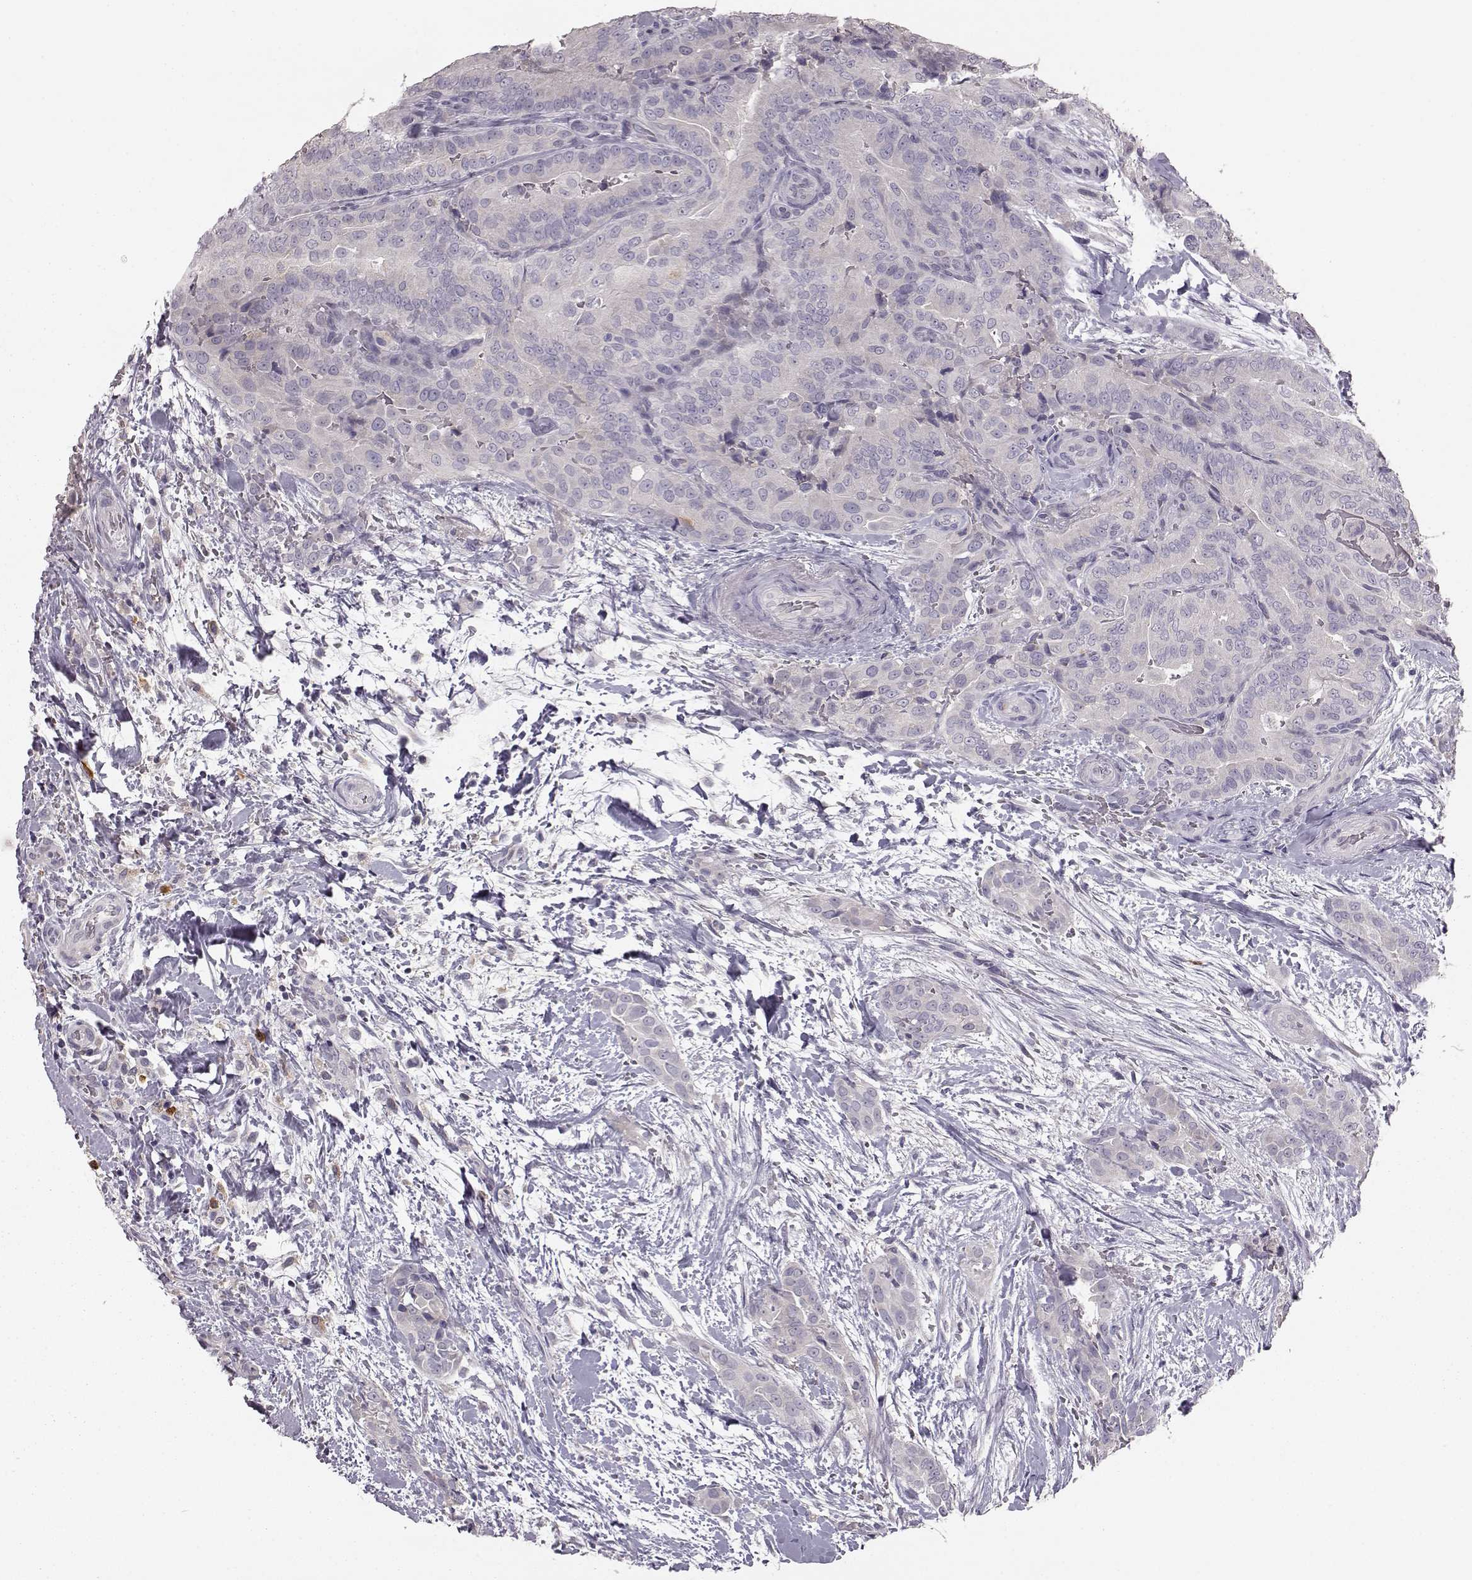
{"staining": {"intensity": "negative", "quantity": "none", "location": "none"}, "tissue": "thyroid cancer", "cell_type": "Tumor cells", "image_type": "cancer", "snomed": [{"axis": "morphology", "description": "Papillary adenocarcinoma, NOS"}, {"axis": "topography", "description": "Thyroid gland"}], "caption": "The immunohistochemistry (IHC) micrograph has no significant positivity in tumor cells of papillary adenocarcinoma (thyroid) tissue.", "gene": "GHR", "patient": {"sex": "male", "age": 61}}